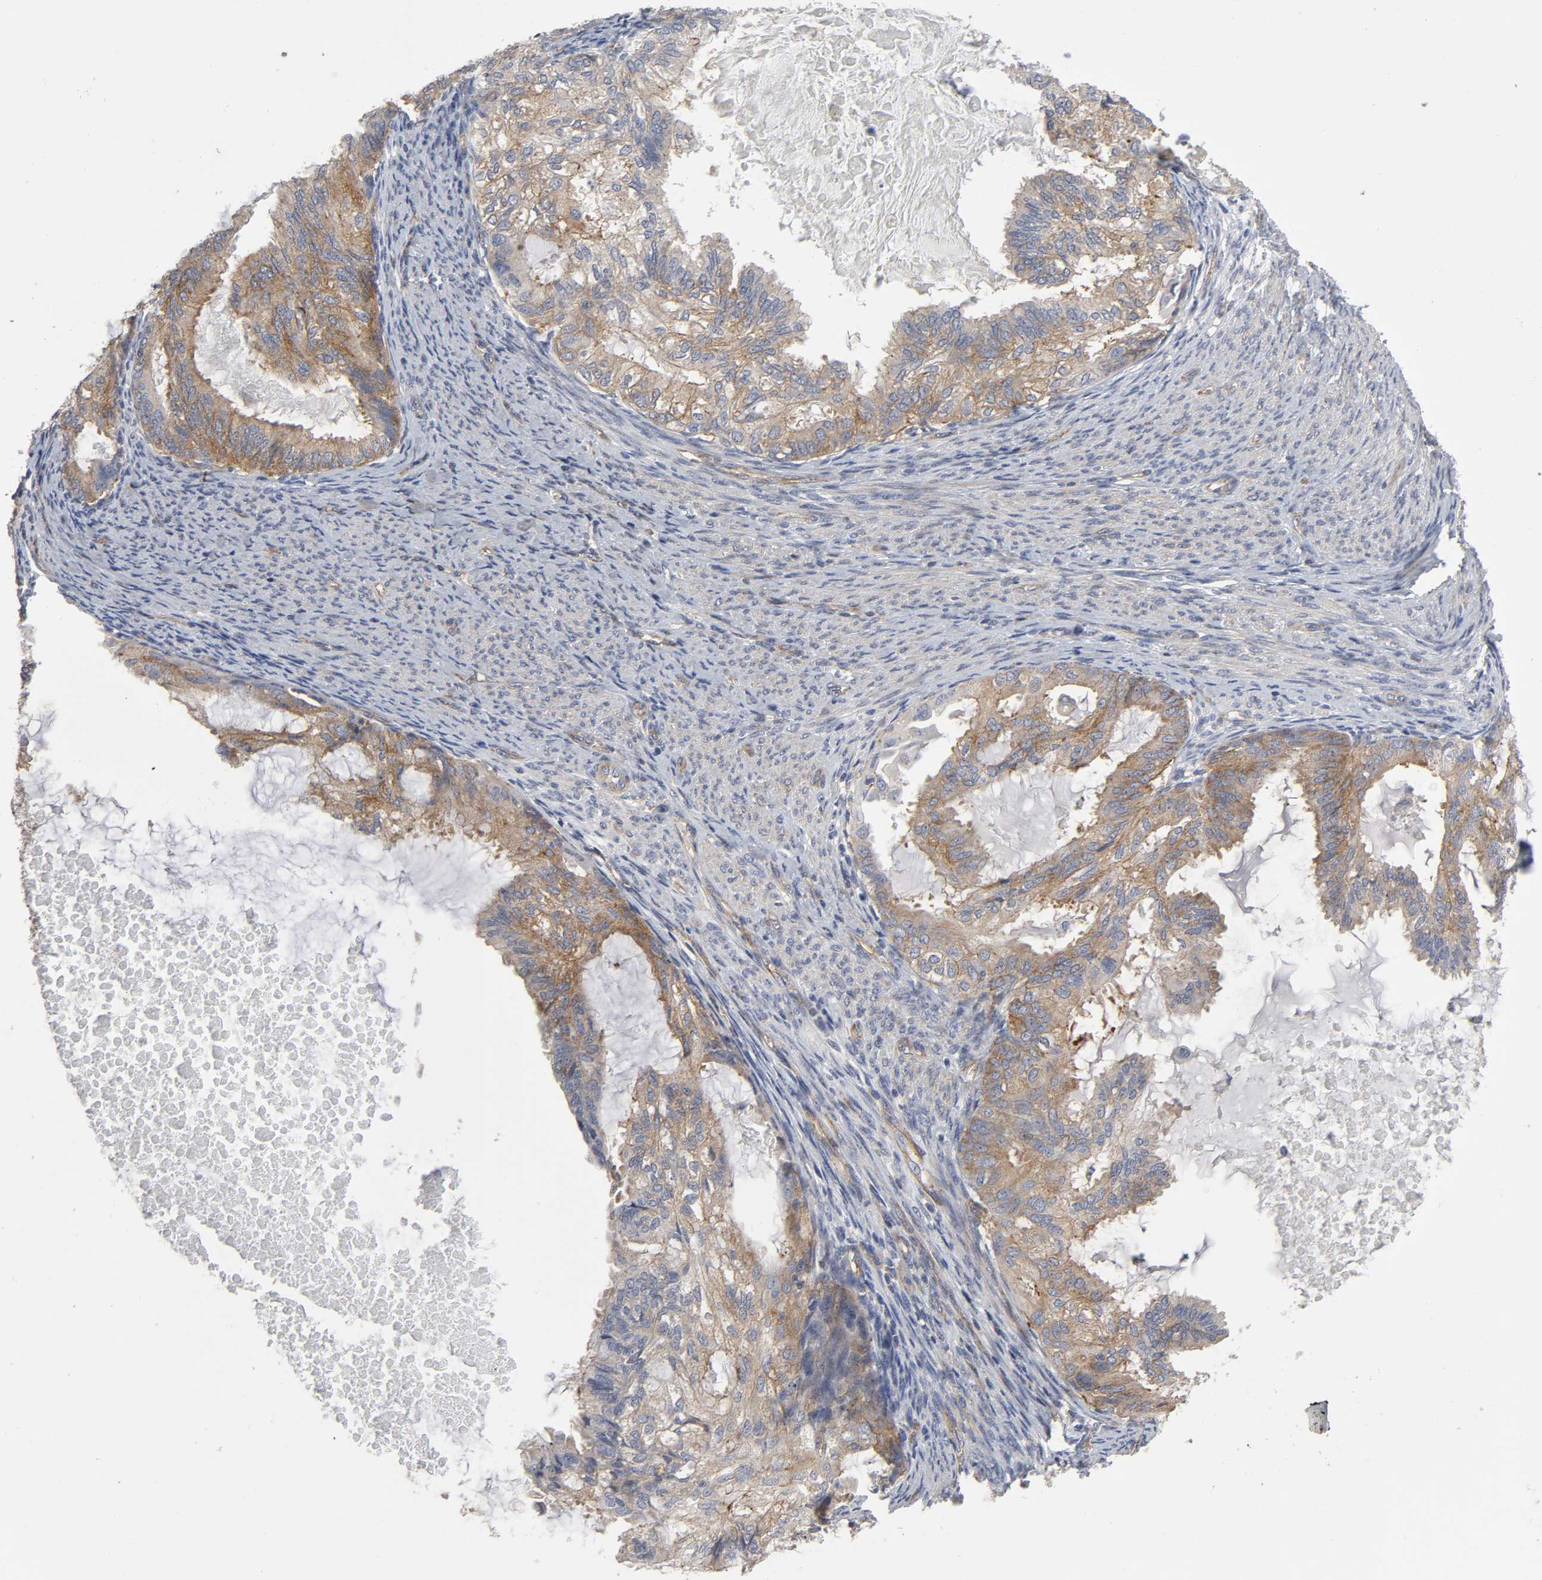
{"staining": {"intensity": "moderate", "quantity": ">75%", "location": "cytoplasmic/membranous"}, "tissue": "cervical cancer", "cell_type": "Tumor cells", "image_type": "cancer", "snomed": [{"axis": "morphology", "description": "Normal tissue, NOS"}, {"axis": "morphology", "description": "Adenocarcinoma, NOS"}, {"axis": "topography", "description": "Cervix"}, {"axis": "topography", "description": "Endometrium"}], "caption": "Cervical cancer was stained to show a protein in brown. There is medium levels of moderate cytoplasmic/membranous staining in approximately >75% of tumor cells.", "gene": "SH3GLB1", "patient": {"sex": "female", "age": 86}}